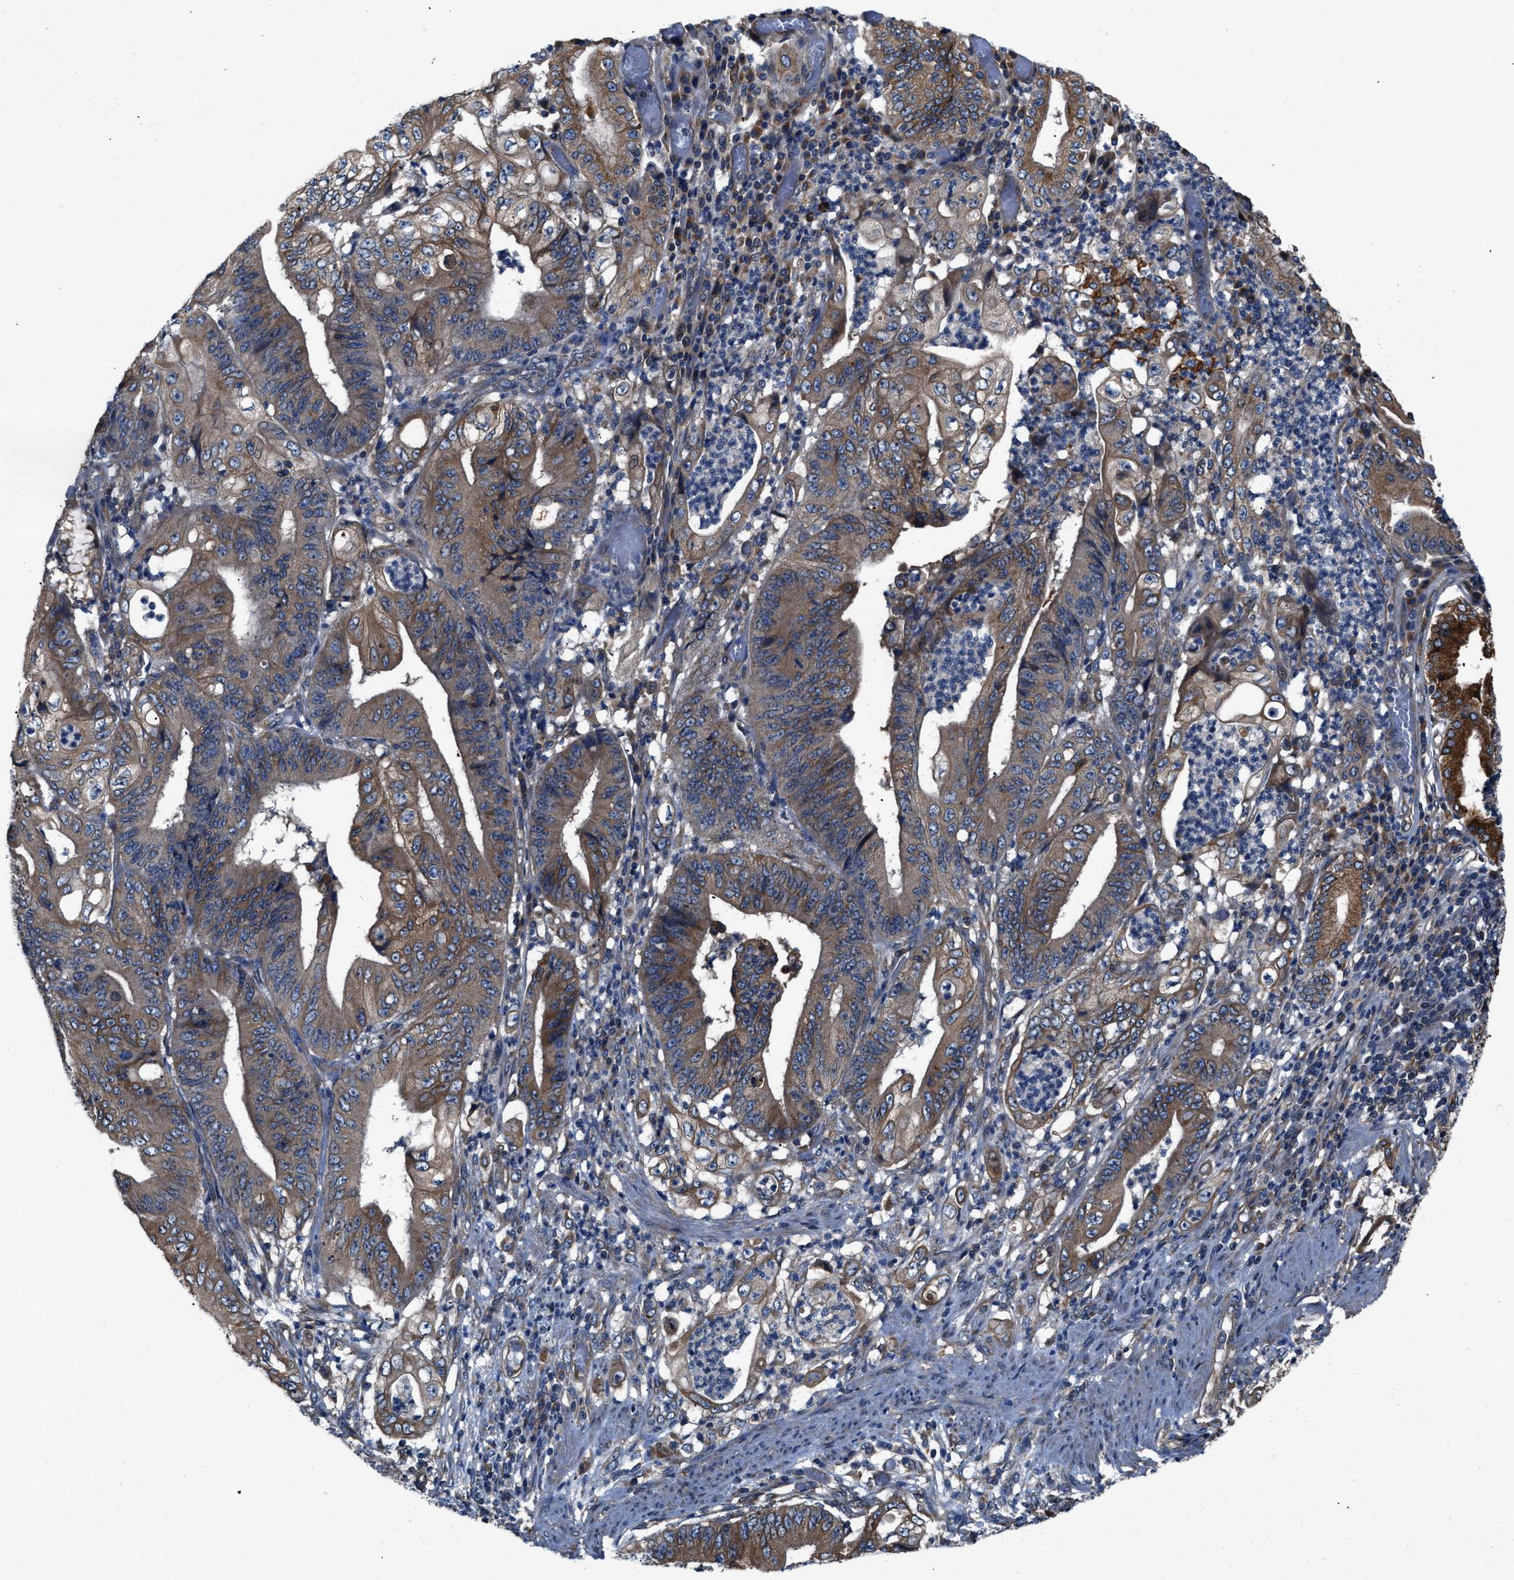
{"staining": {"intensity": "moderate", "quantity": ">75%", "location": "cytoplasmic/membranous"}, "tissue": "stomach cancer", "cell_type": "Tumor cells", "image_type": "cancer", "snomed": [{"axis": "morphology", "description": "Adenocarcinoma, NOS"}, {"axis": "topography", "description": "Stomach"}], "caption": "The micrograph shows a brown stain indicating the presence of a protein in the cytoplasmic/membranous of tumor cells in stomach cancer (adenocarcinoma).", "gene": "CEP128", "patient": {"sex": "female", "age": 73}}